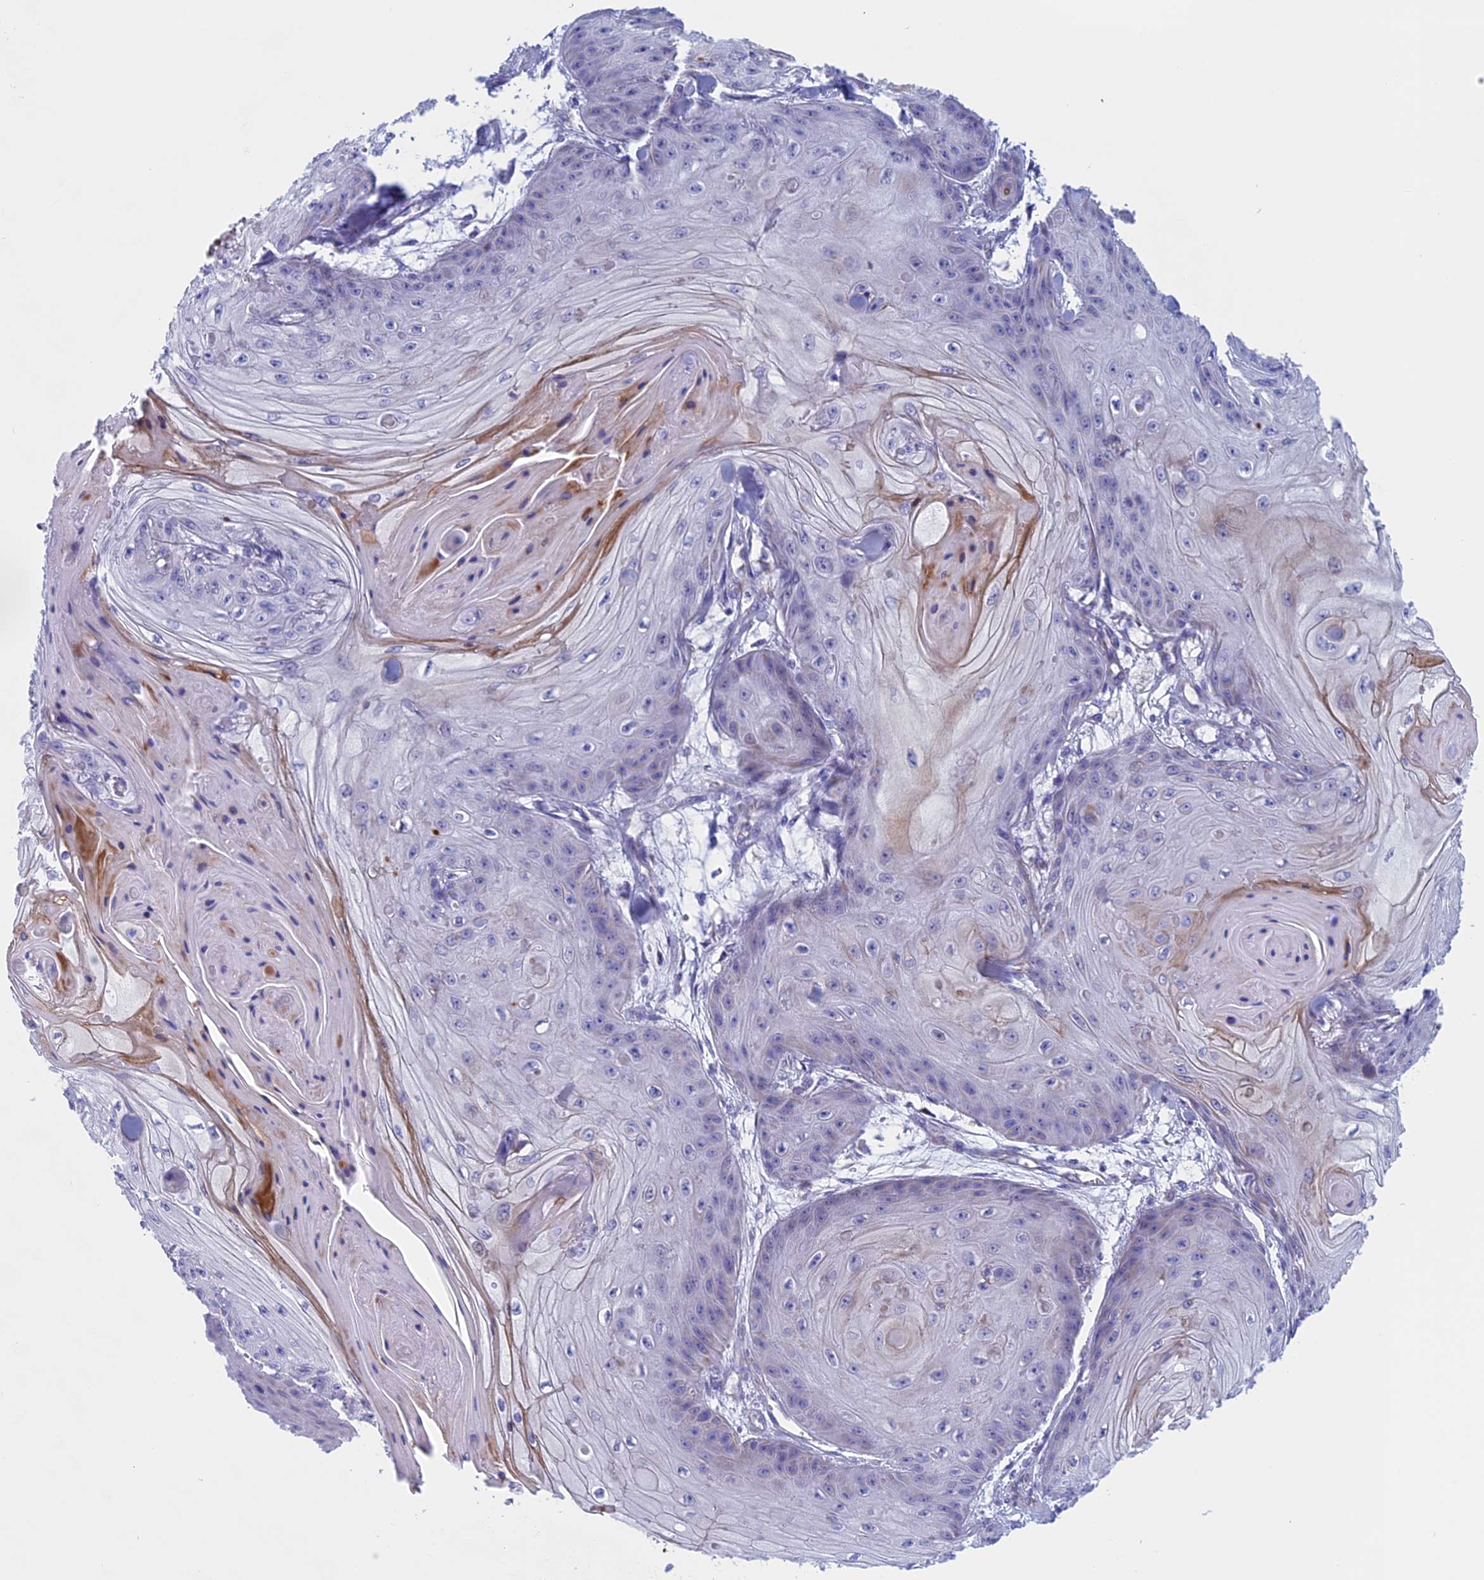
{"staining": {"intensity": "negative", "quantity": "none", "location": "none"}, "tissue": "skin cancer", "cell_type": "Tumor cells", "image_type": "cancer", "snomed": [{"axis": "morphology", "description": "Squamous cell carcinoma, NOS"}, {"axis": "topography", "description": "Skin"}], "caption": "High power microscopy photomicrograph of an immunohistochemistry image of skin cancer (squamous cell carcinoma), revealing no significant expression in tumor cells.", "gene": "NDUFB9", "patient": {"sex": "male", "age": 74}}